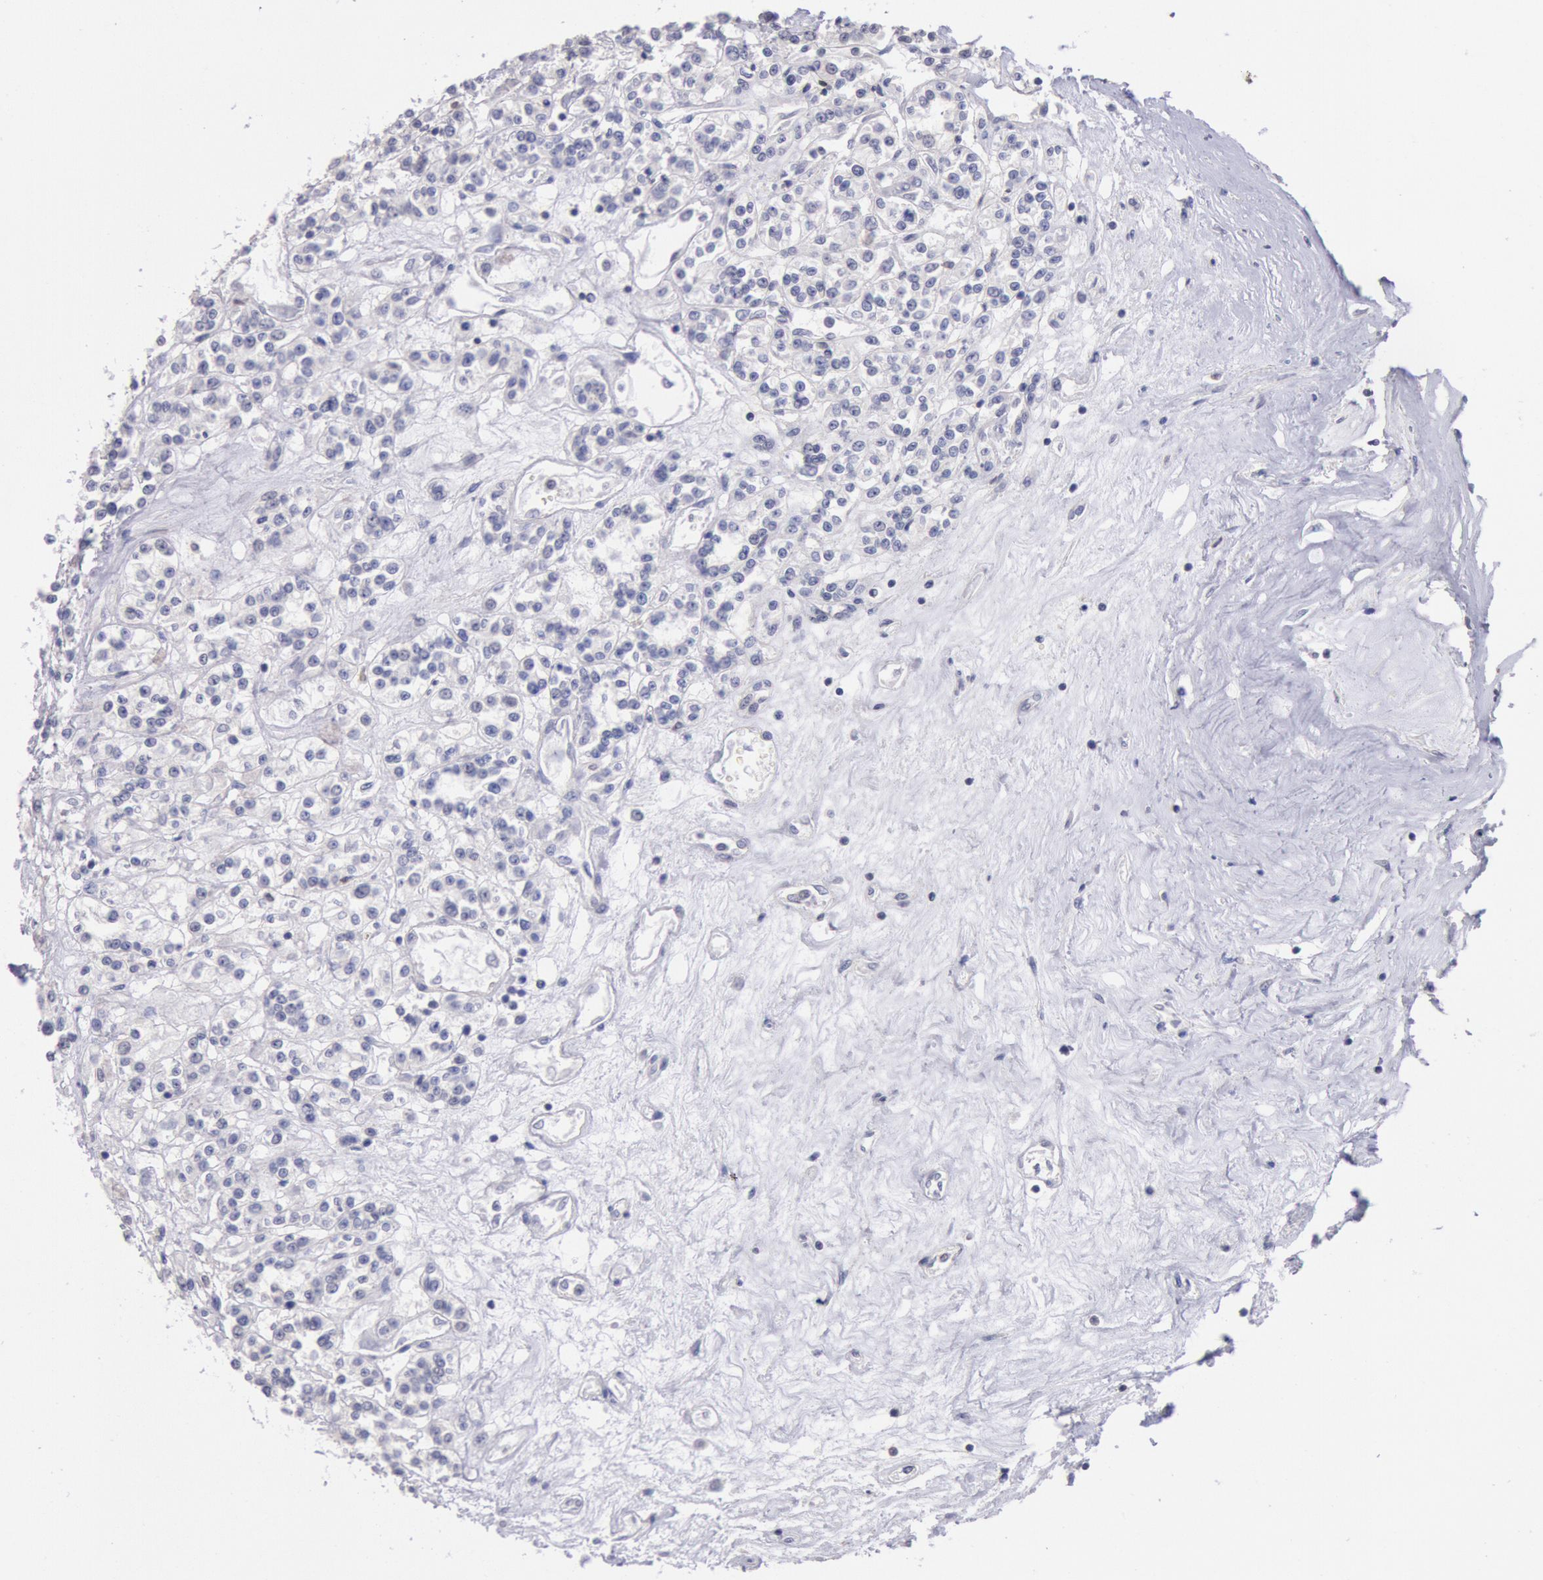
{"staining": {"intensity": "negative", "quantity": "none", "location": "none"}, "tissue": "renal cancer", "cell_type": "Tumor cells", "image_type": "cancer", "snomed": [{"axis": "morphology", "description": "Adenocarcinoma, NOS"}, {"axis": "topography", "description": "Kidney"}], "caption": "IHC micrograph of neoplastic tissue: renal cancer stained with DAB (3,3'-diaminobenzidine) shows no significant protein staining in tumor cells. The staining is performed using DAB (3,3'-diaminobenzidine) brown chromogen with nuclei counter-stained in using hematoxylin.", "gene": "MYH7", "patient": {"sex": "female", "age": 76}}